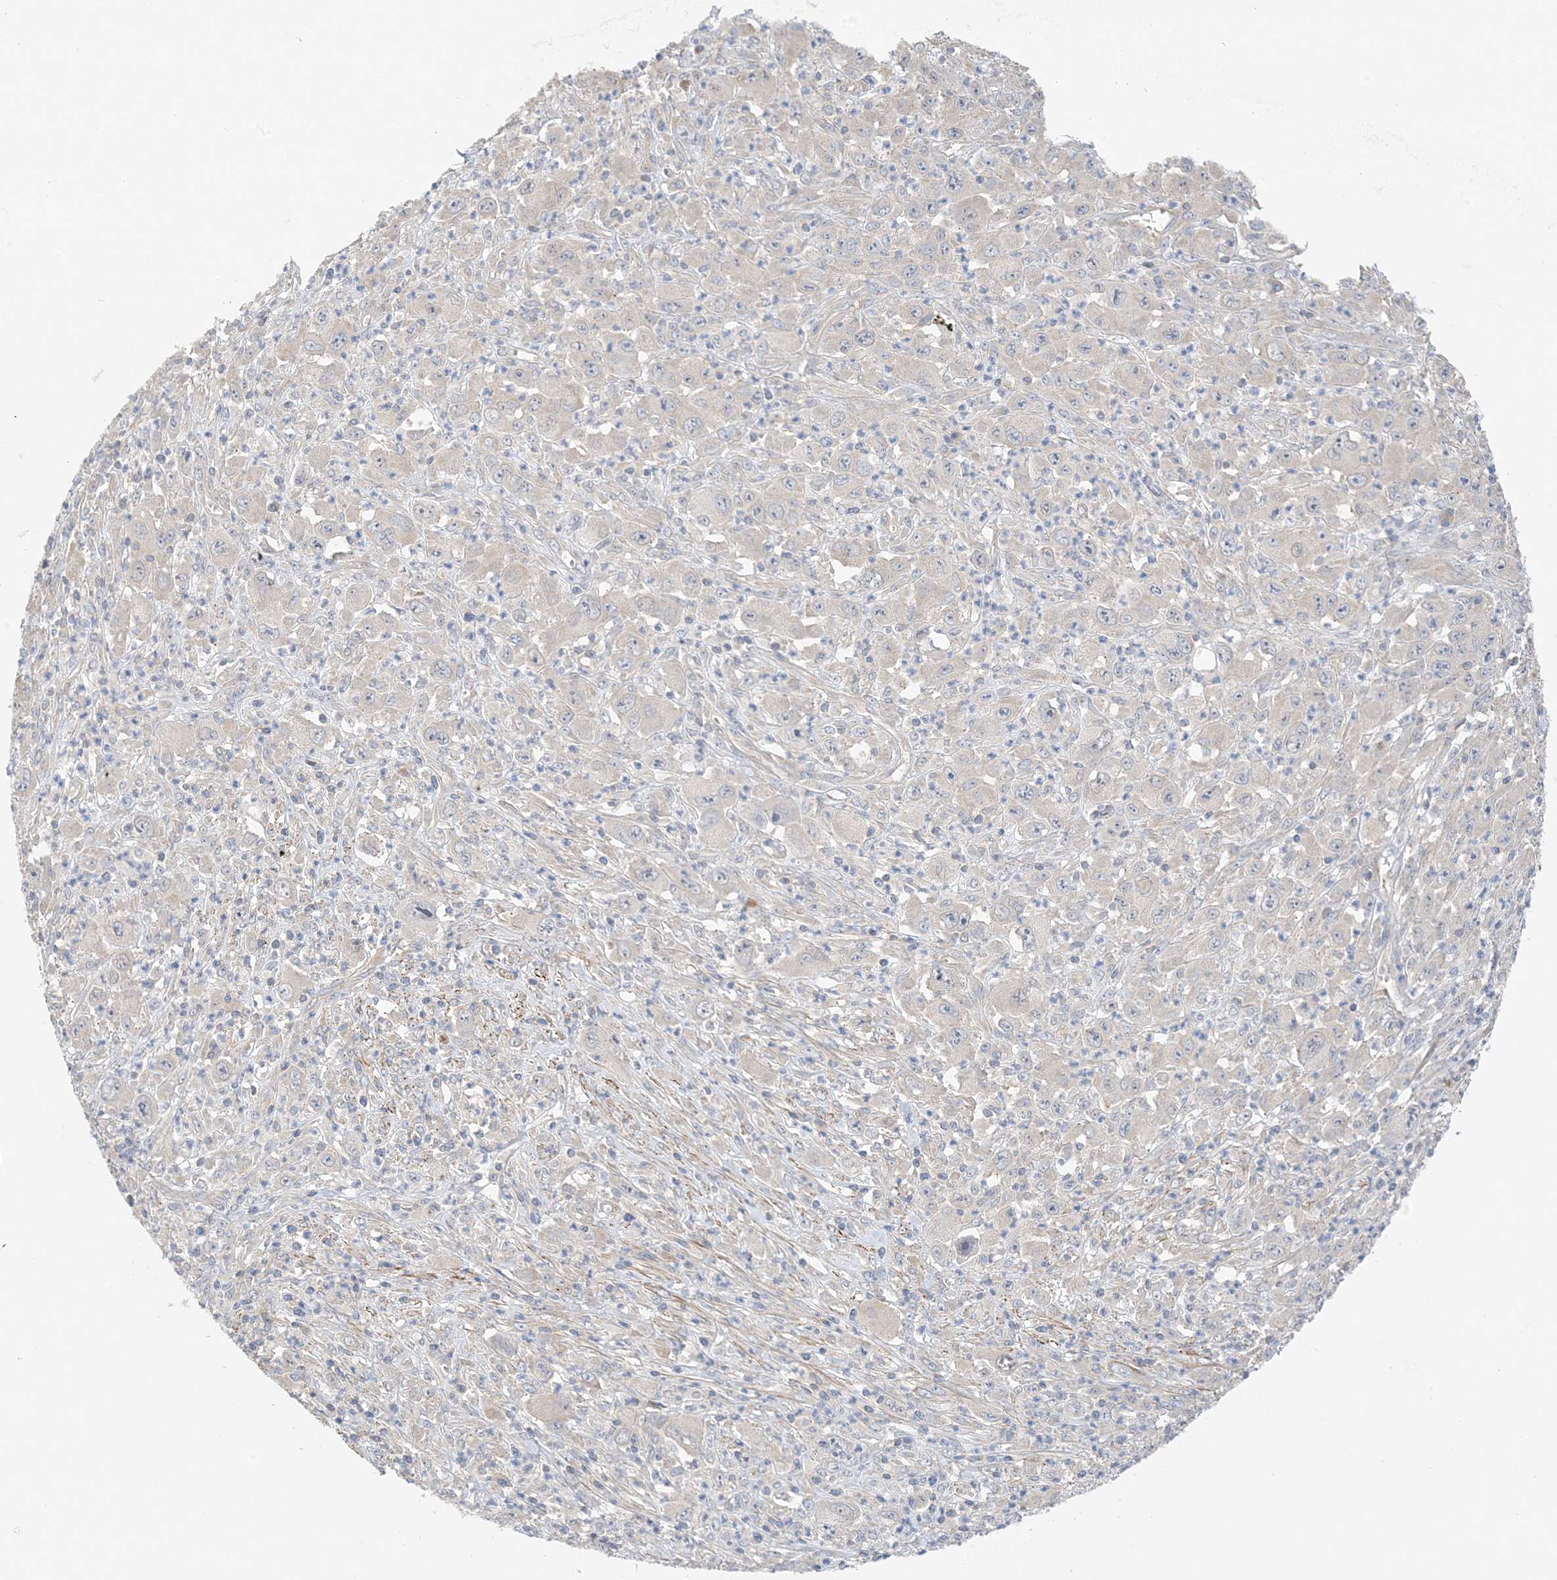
{"staining": {"intensity": "negative", "quantity": "none", "location": "none"}, "tissue": "melanoma", "cell_type": "Tumor cells", "image_type": "cancer", "snomed": [{"axis": "morphology", "description": "Malignant melanoma, Metastatic site"}, {"axis": "topography", "description": "Skin"}], "caption": "Immunohistochemistry (IHC) of human malignant melanoma (metastatic site) demonstrates no staining in tumor cells. (DAB (3,3'-diaminobenzidine) IHC with hematoxylin counter stain).", "gene": "KIFBP", "patient": {"sex": "female", "age": 56}}